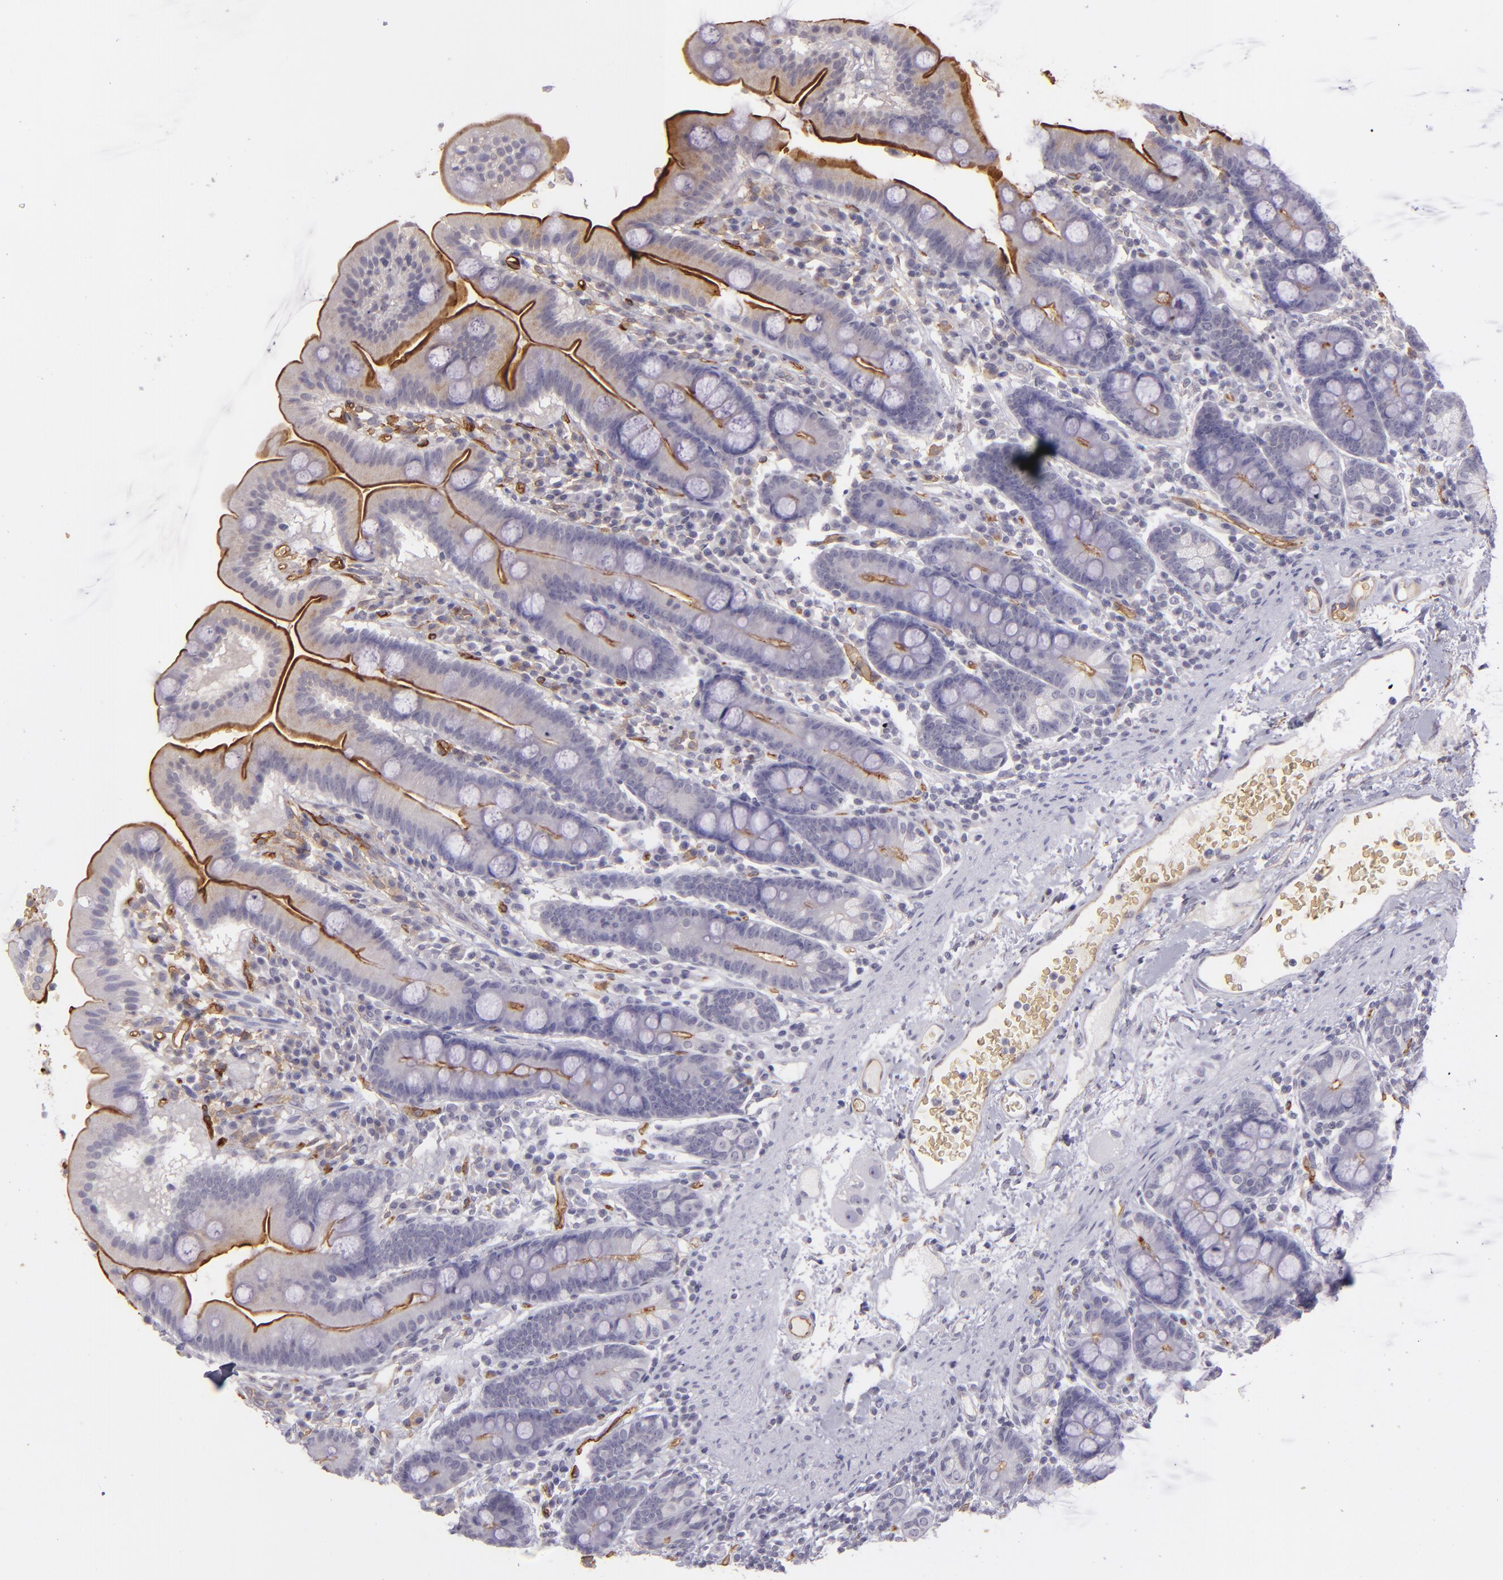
{"staining": {"intensity": "moderate", "quantity": "25%-75%", "location": "cytoplasmic/membranous"}, "tissue": "duodenum", "cell_type": "Glandular cells", "image_type": "normal", "snomed": [{"axis": "morphology", "description": "Normal tissue, NOS"}, {"axis": "topography", "description": "Duodenum"}], "caption": "A brown stain highlights moderate cytoplasmic/membranous expression of a protein in glandular cells of normal human duodenum. The staining was performed using DAB (3,3'-diaminobenzidine) to visualize the protein expression in brown, while the nuclei were stained in blue with hematoxylin (Magnification: 20x).", "gene": "ACE", "patient": {"sex": "male", "age": 50}}